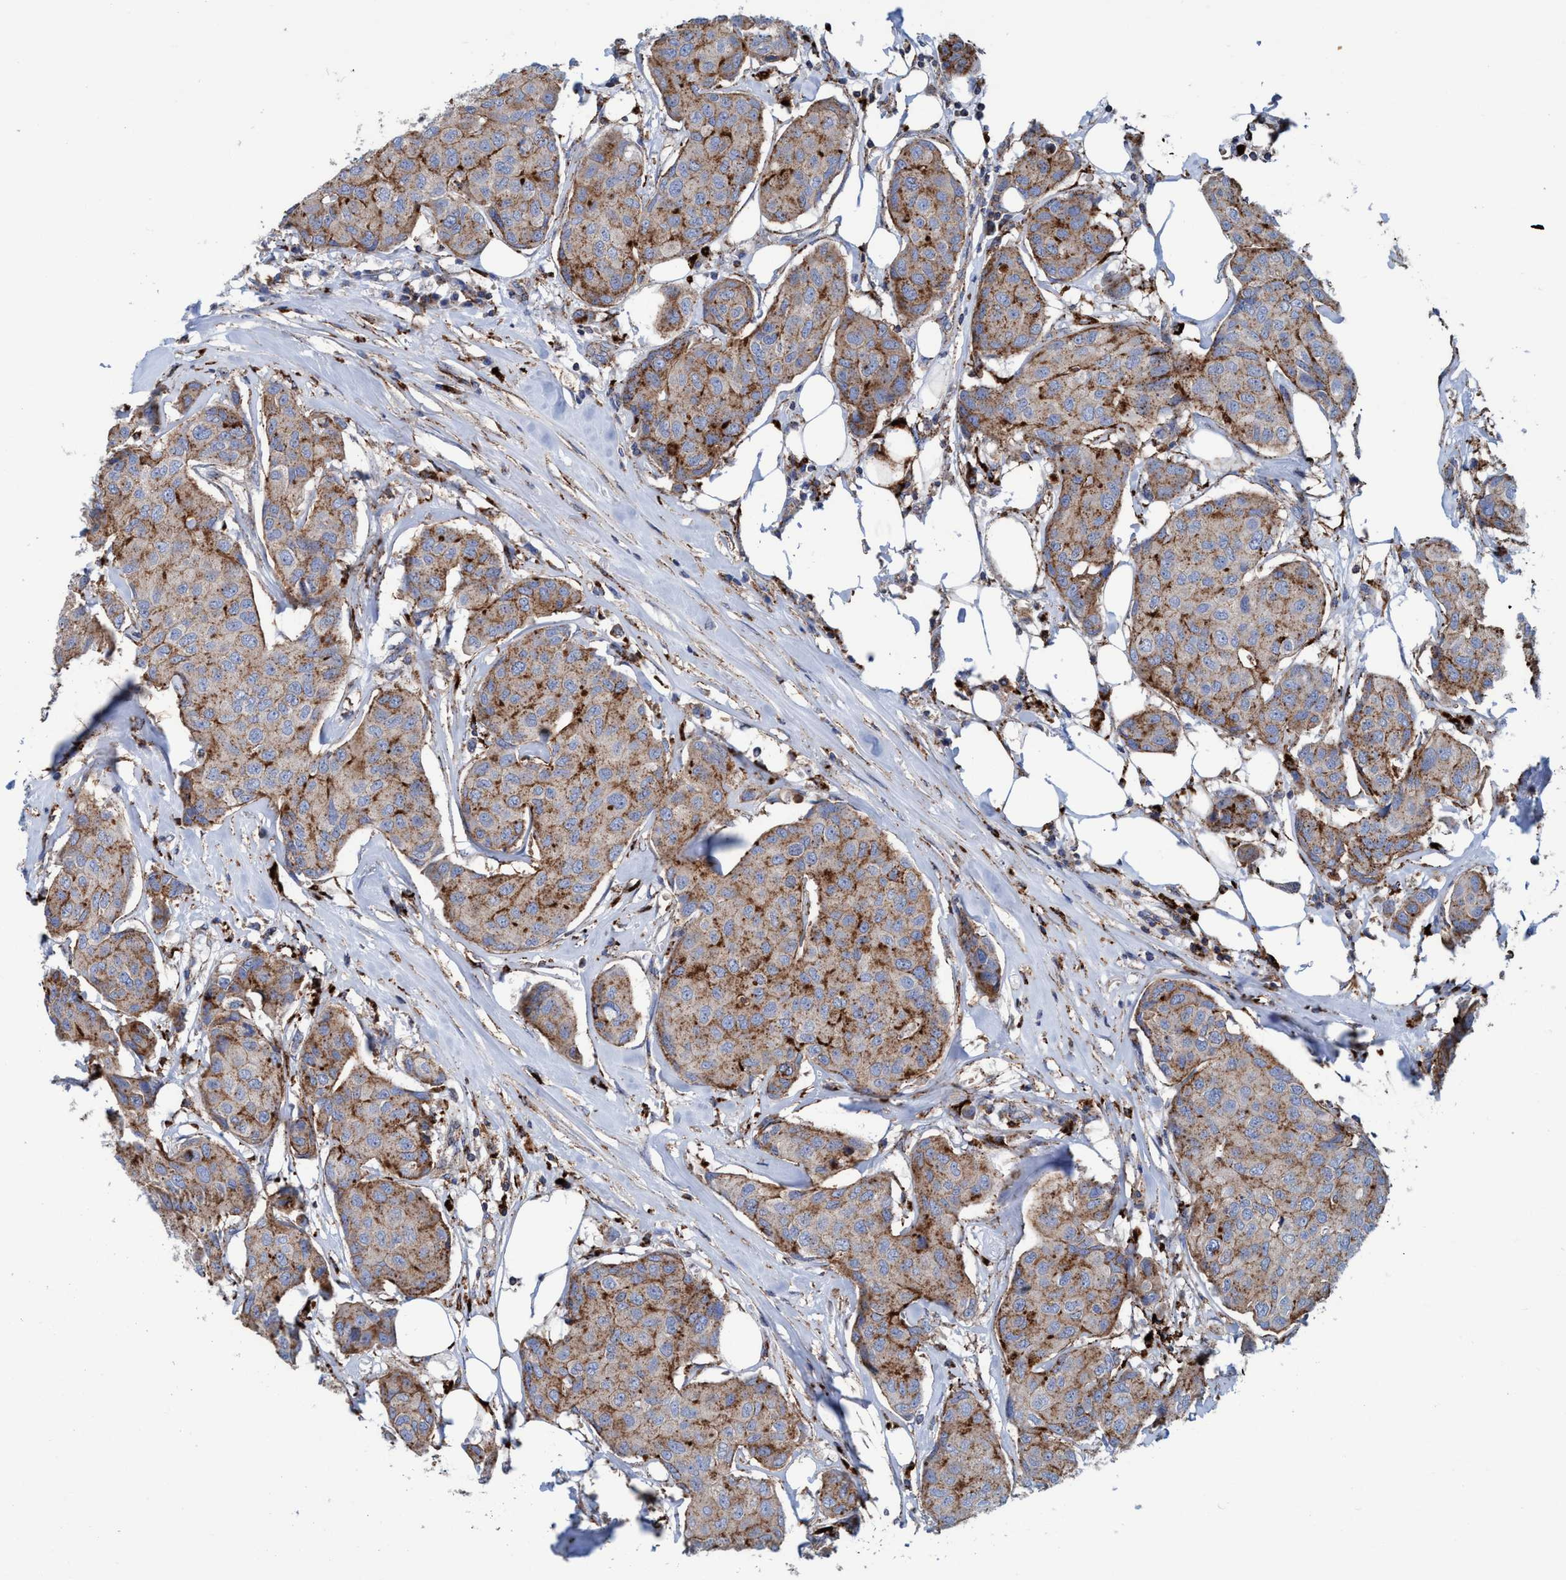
{"staining": {"intensity": "moderate", "quantity": ">75%", "location": "cytoplasmic/membranous"}, "tissue": "breast cancer", "cell_type": "Tumor cells", "image_type": "cancer", "snomed": [{"axis": "morphology", "description": "Duct carcinoma"}, {"axis": "topography", "description": "Breast"}], "caption": "High-magnification brightfield microscopy of breast cancer (infiltrating ductal carcinoma) stained with DAB (brown) and counterstained with hematoxylin (blue). tumor cells exhibit moderate cytoplasmic/membranous positivity is appreciated in approximately>75% of cells.", "gene": "TRIM65", "patient": {"sex": "female", "age": 80}}